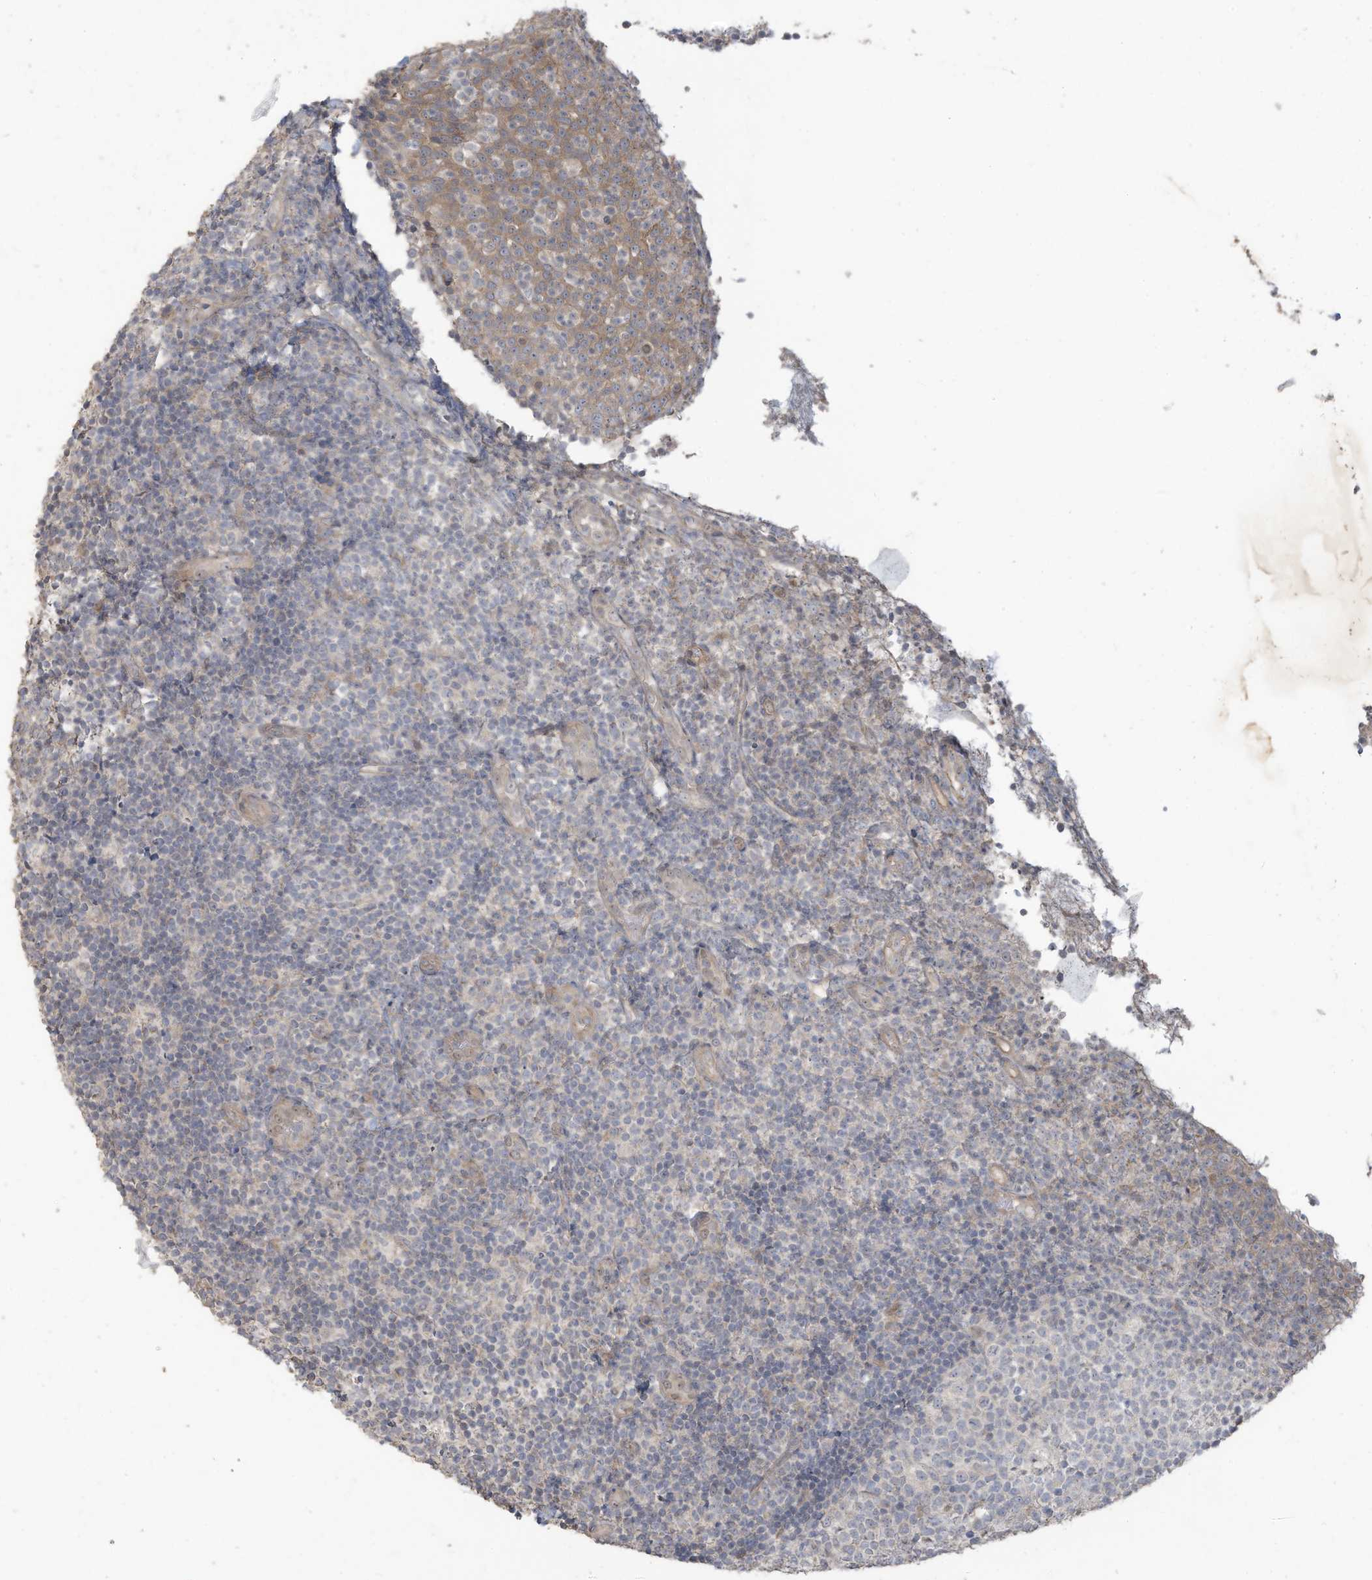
{"staining": {"intensity": "moderate", "quantity": "<25%", "location": "cytoplasmic/membranous"}, "tissue": "tonsil", "cell_type": "Germinal center cells", "image_type": "normal", "snomed": [{"axis": "morphology", "description": "Normal tissue, NOS"}, {"axis": "topography", "description": "Tonsil"}], "caption": "Protein staining reveals moderate cytoplasmic/membranous staining in approximately <25% of germinal center cells in normal tonsil.", "gene": "MAGIX", "patient": {"sex": "female", "age": 19}}